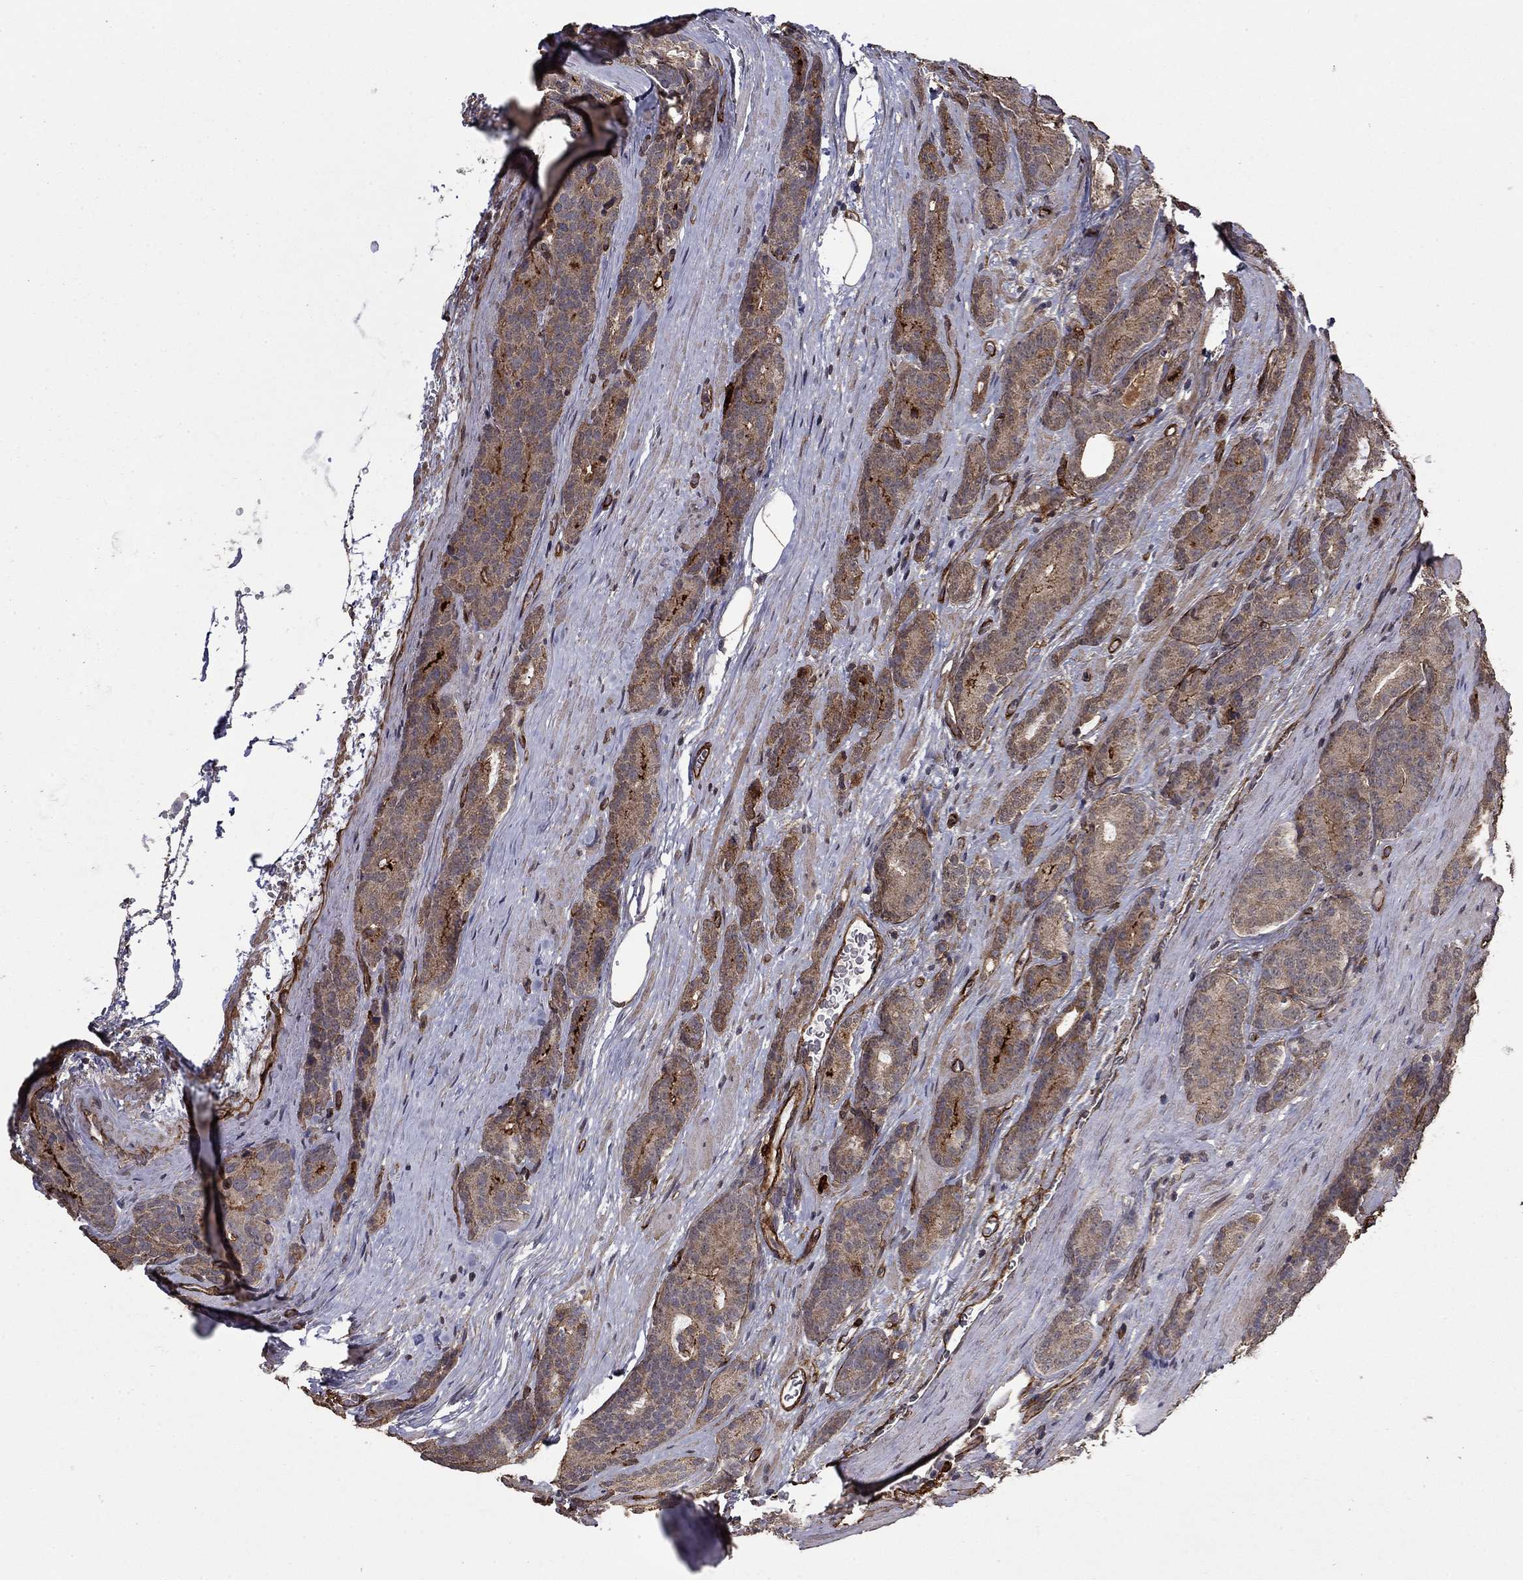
{"staining": {"intensity": "moderate", "quantity": ">75%", "location": "cytoplasmic/membranous"}, "tissue": "prostate cancer", "cell_type": "Tumor cells", "image_type": "cancer", "snomed": [{"axis": "morphology", "description": "Adenocarcinoma, NOS"}, {"axis": "topography", "description": "Prostate"}], "caption": "Immunohistochemical staining of human prostate cancer (adenocarcinoma) shows medium levels of moderate cytoplasmic/membranous expression in about >75% of tumor cells.", "gene": "COL18A1", "patient": {"sex": "male", "age": 71}}